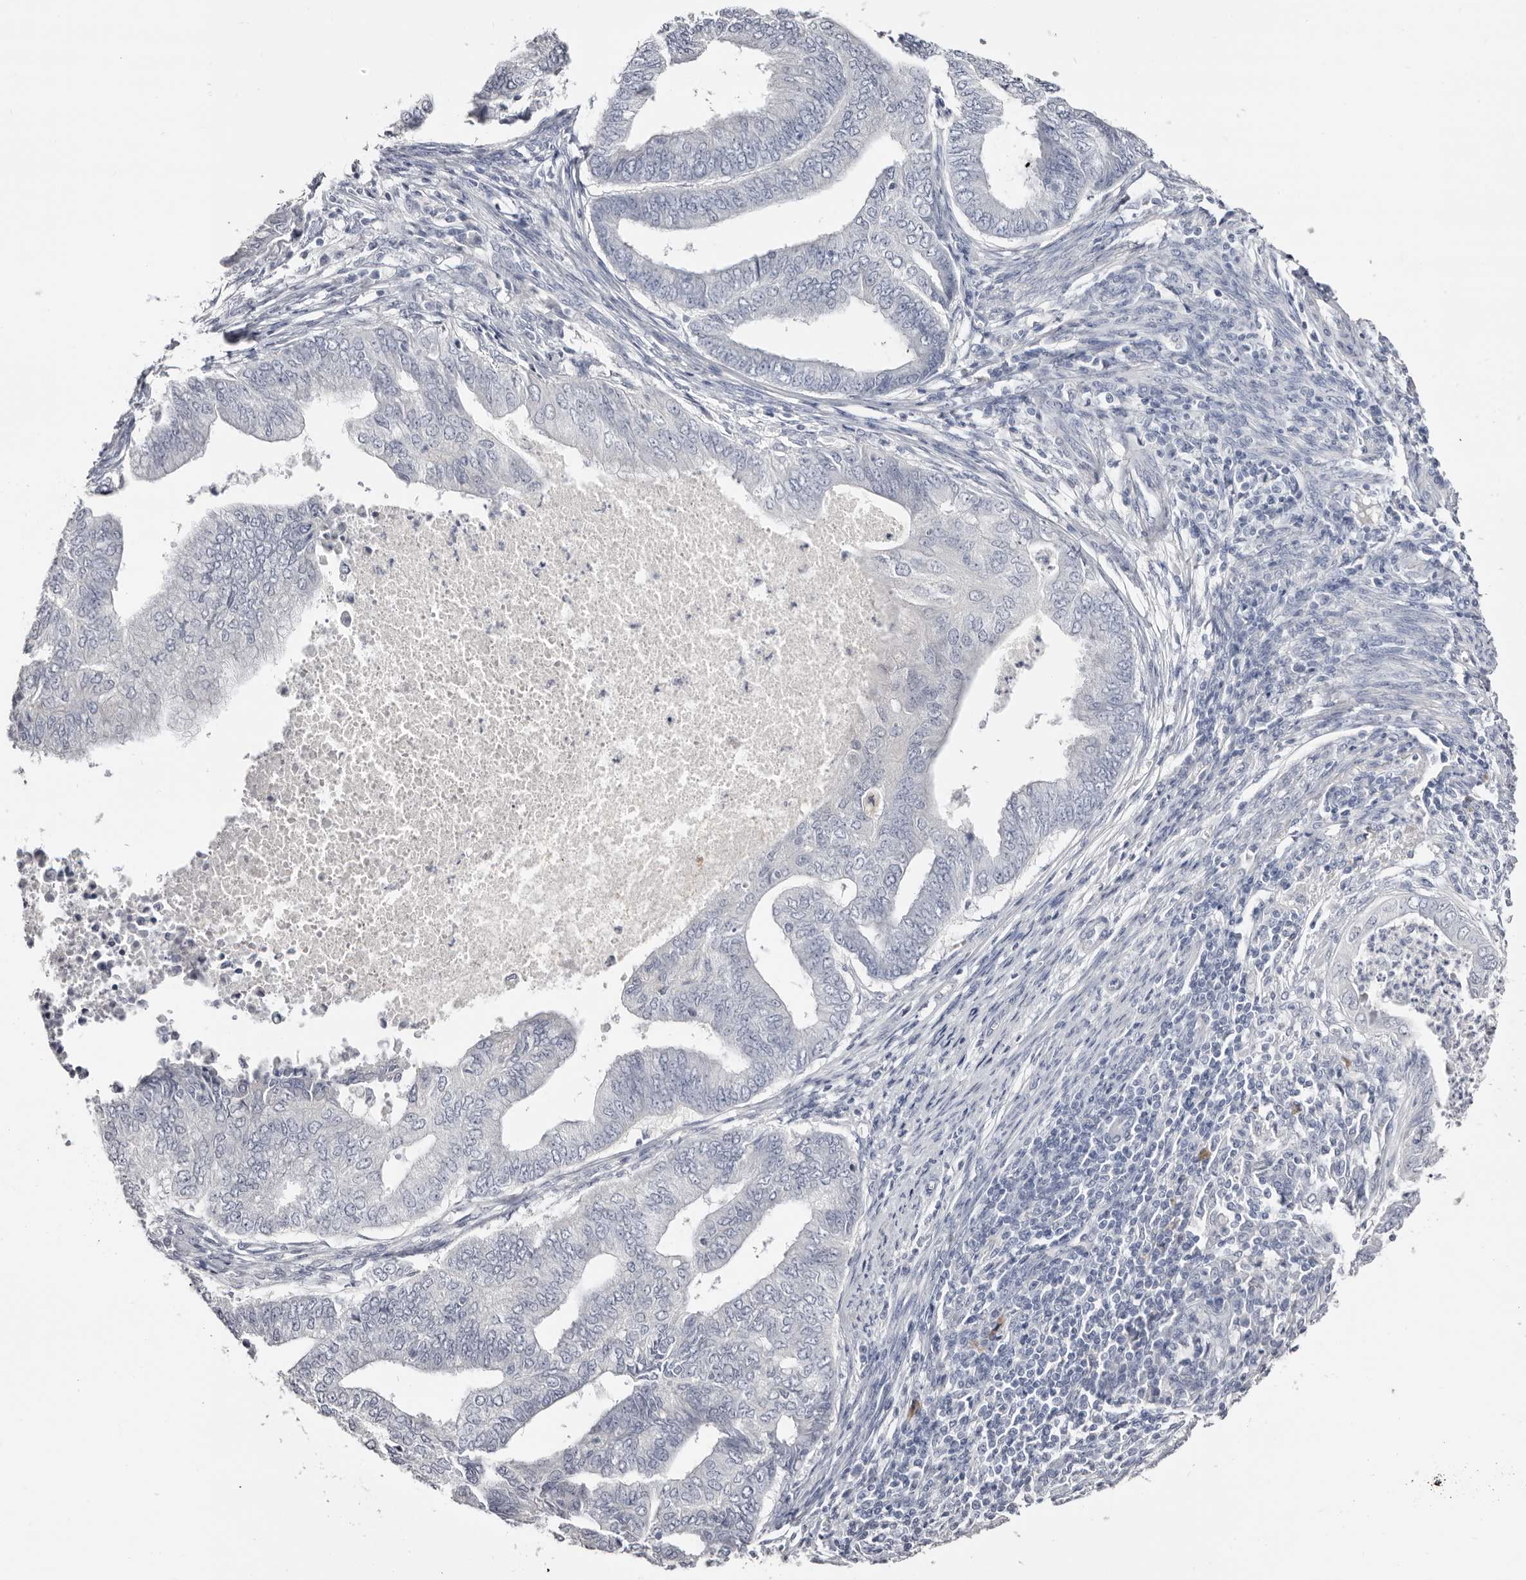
{"staining": {"intensity": "negative", "quantity": "none", "location": "none"}, "tissue": "endometrial cancer", "cell_type": "Tumor cells", "image_type": "cancer", "snomed": [{"axis": "morphology", "description": "Polyp, NOS"}, {"axis": "morphology", "description": "Adenocarcinoma, NOS"}, {"axis": "morphology", "description": "Adenoma, NOS"}, {"axis": "topography", "description": "Endometrium"}], "caption": "The histopathology image displays no staining of tumor cells in endometrial cancer.", "gene": "AKNAD1", "patient": {"sex": "female", "age": 79}}